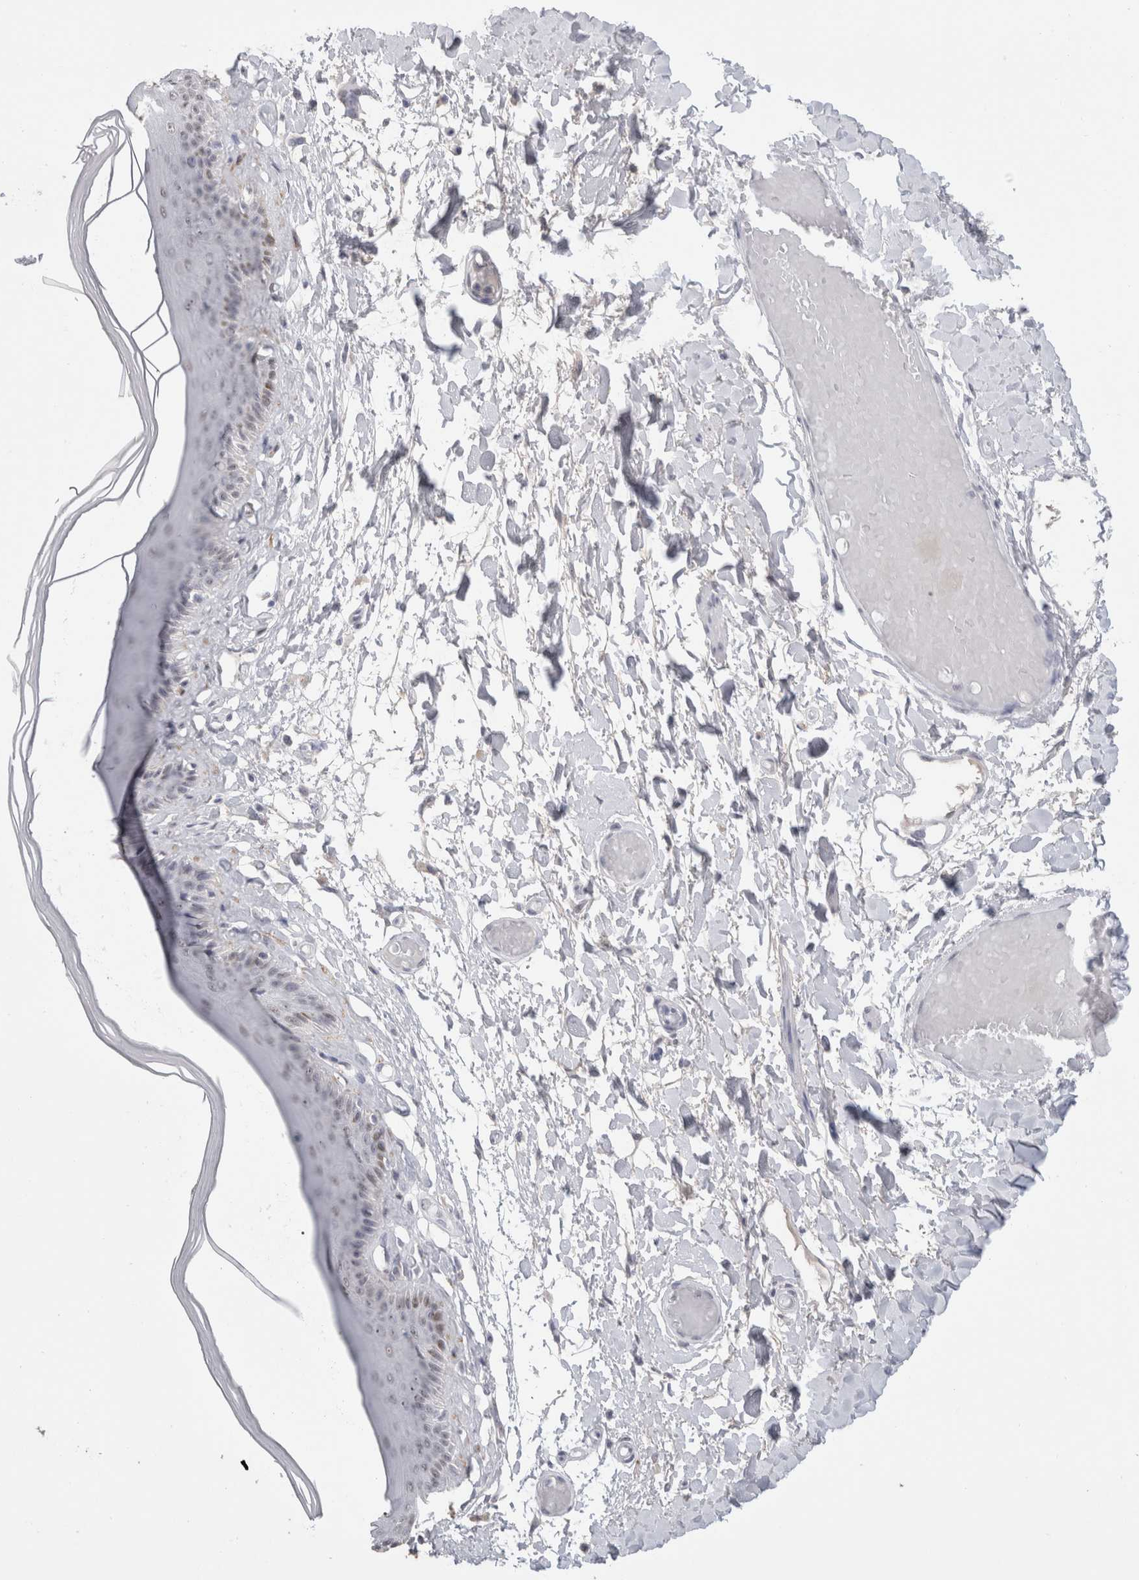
{"staining": {"intensity": "moderate", "quantity": "<25%", "location": "cytoplasmic/membranous,nuclear"}, "tissue": "skin", "cell_type": "Epidermal cells", "image_type": "normal", "snomed": [{"axis": "morphology", "description": "Normal tissue, NOS"}, {"axis": "topography", "description": "Vulva"}], "caption": "Immunohistochemistry (DAB) staining of normal skin shows moderate cytoplasmic/membranous,nuclear protein expression in about <25% of epidermal cells. The protein of interest is shown in brown color, while the nuclei are stained blue.", "gene": "CADM3", "patient": {"sex": "female", "age": 73}}